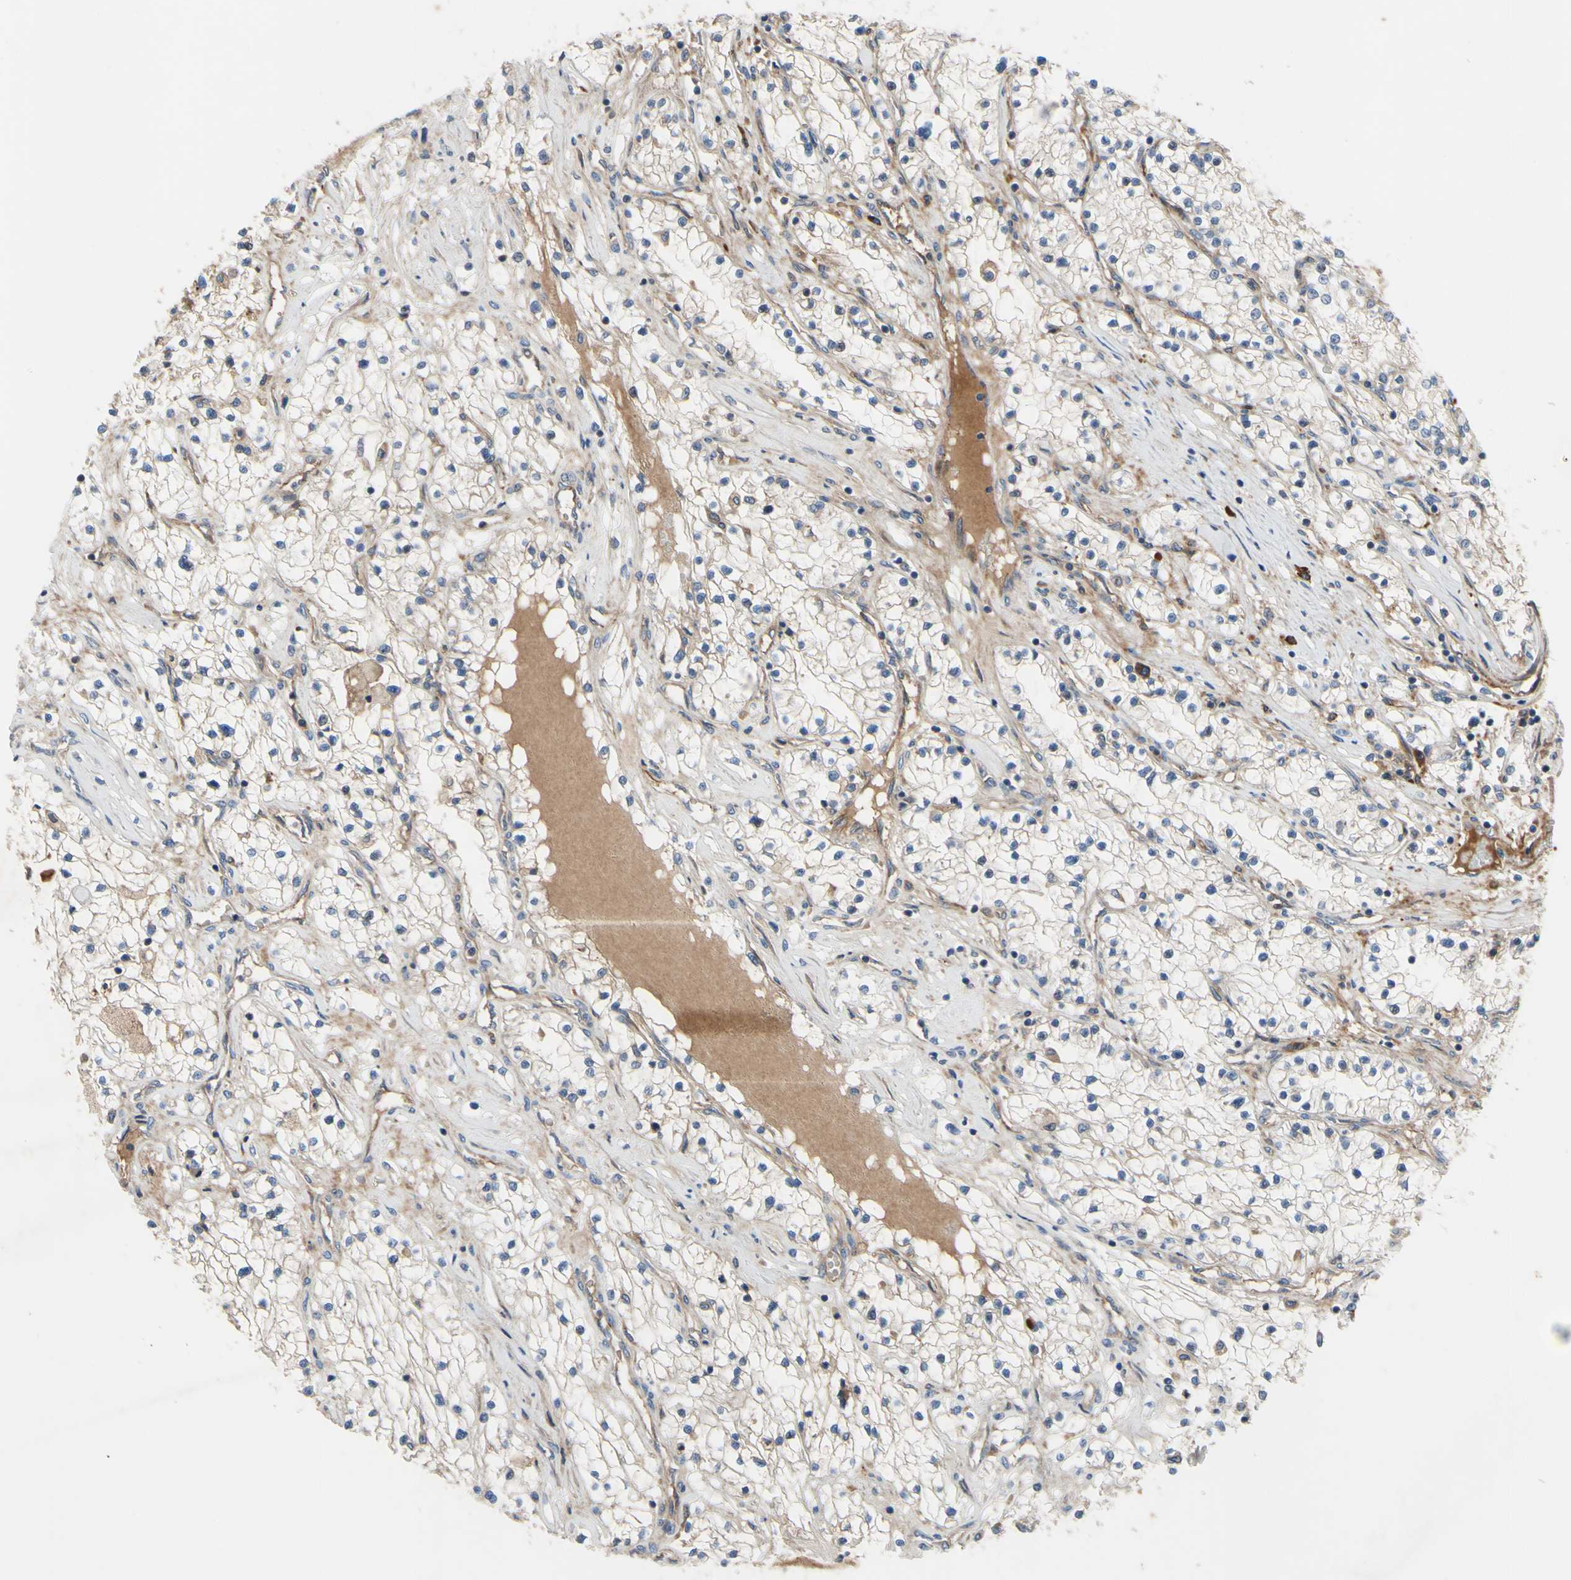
{"staining": {"intensity": "weak", "quantity": "<25%", "location": "cytoplasmic/membranous"}, "tissue": "renal cancer", "cell_type": "Tumor cells", "image_type": "cancer", "snomed": [{"axis": "morphology", "description": "Adenocarcinoma, NOS"}, {"axis": "topography", "description": "Kidney"}], "caption": "Tumor cells show no significant expression in renal adenocarcinoma.", "gene": "XIAP", "patient": {"sex": "male", "age": 68}}